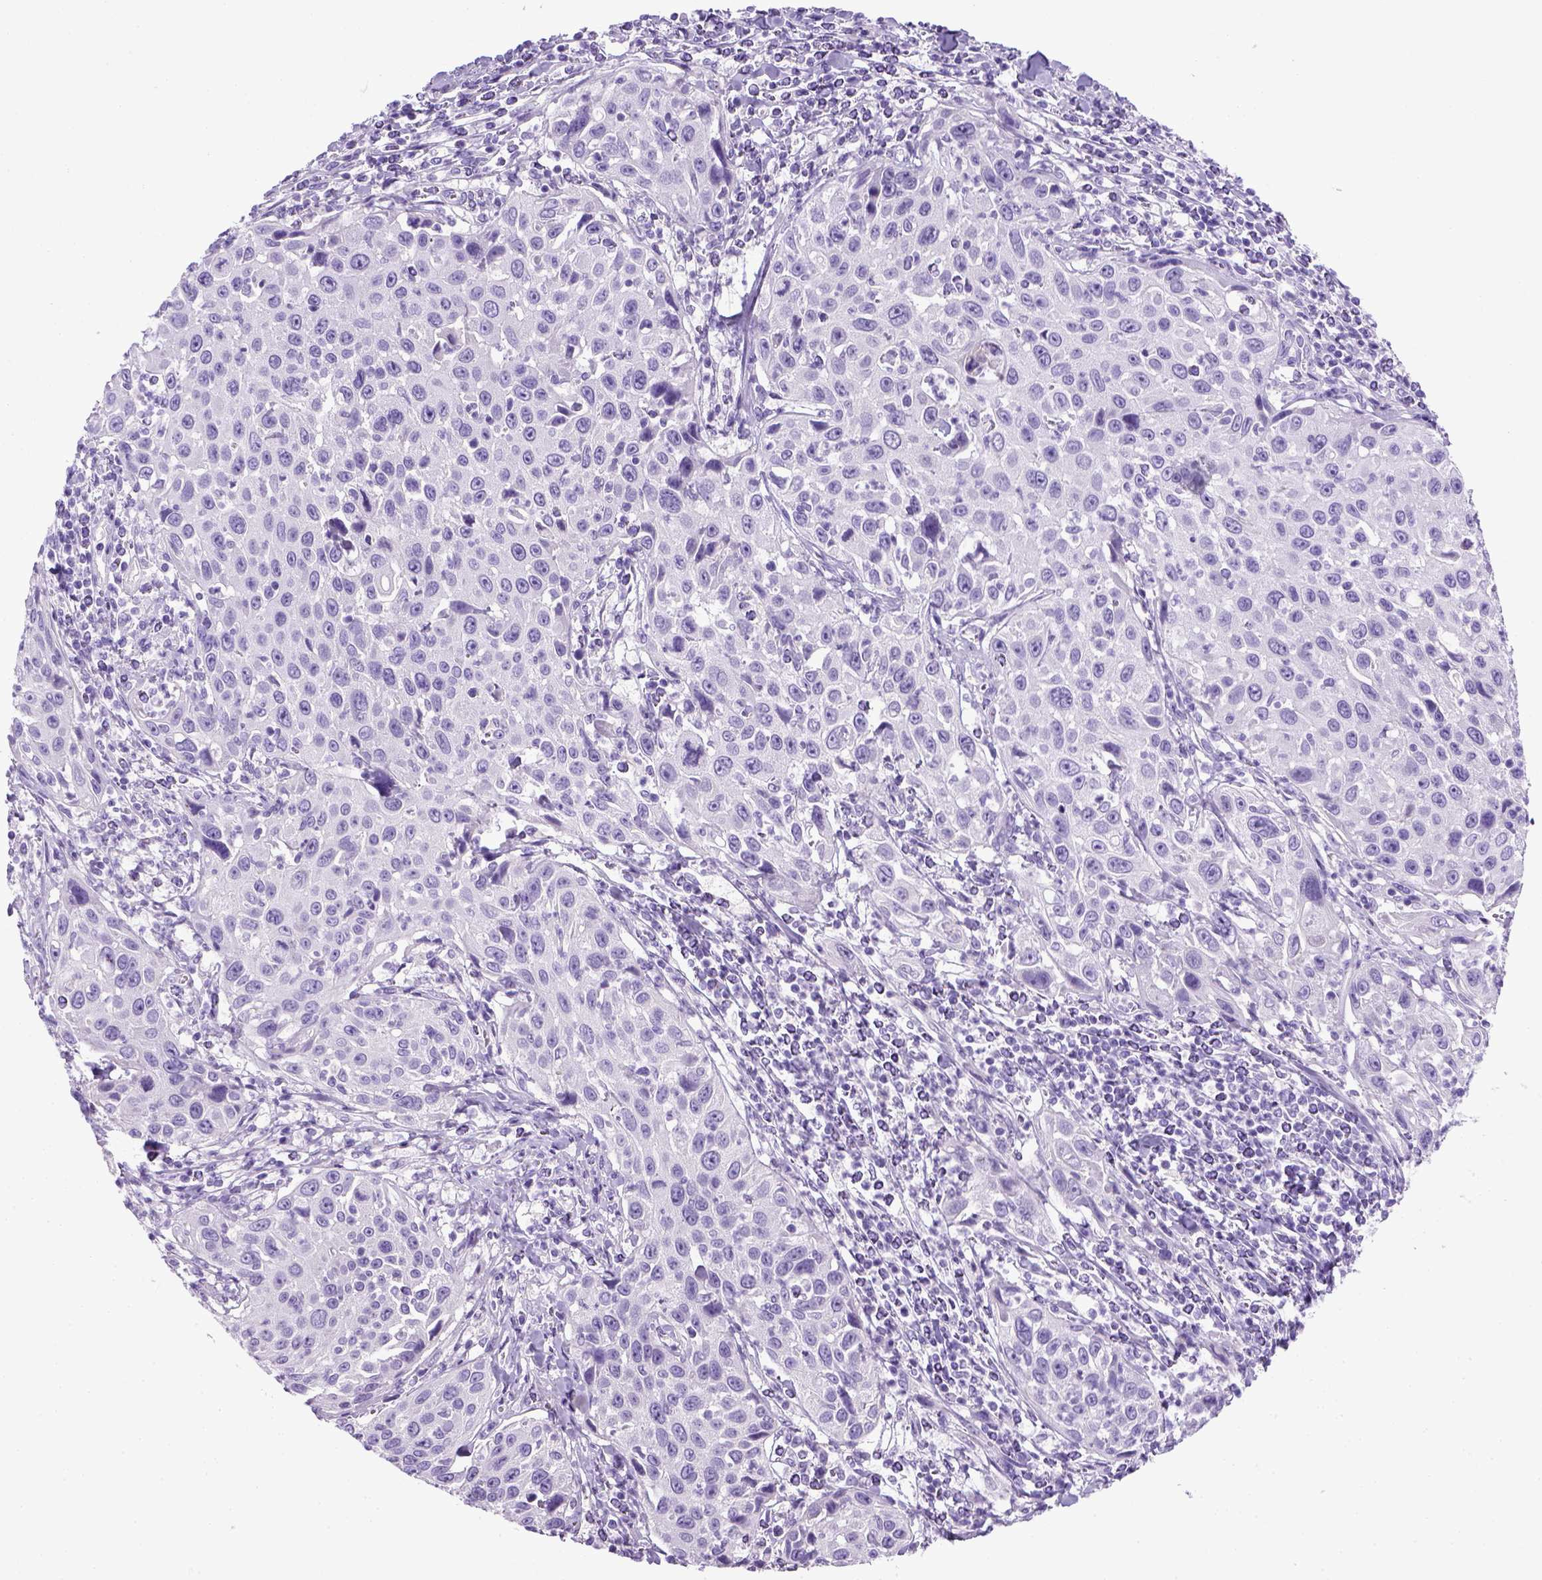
{"staining": {"intensity": "negative", "quantity": "none", "location": "none"}, "tissue": "cervical cancer", "cell_type": "Tumor cells", "image_type": "cancer", "snomed": [{"axis": "morphology", "description": "Squamous cell carcinoma, NOS"}, {"axis": "topography", "description": "Cervix"}], "caption": "IHC image of cervical cancer (squamous cell carcinoma) stained for a protein (brown), which reveals no positivity in tumor cells. (Brightfield microscopy of DAB IHC at high magnification).", "gene": "KRT71", "patient": {"sex": "female", "age": 26}}